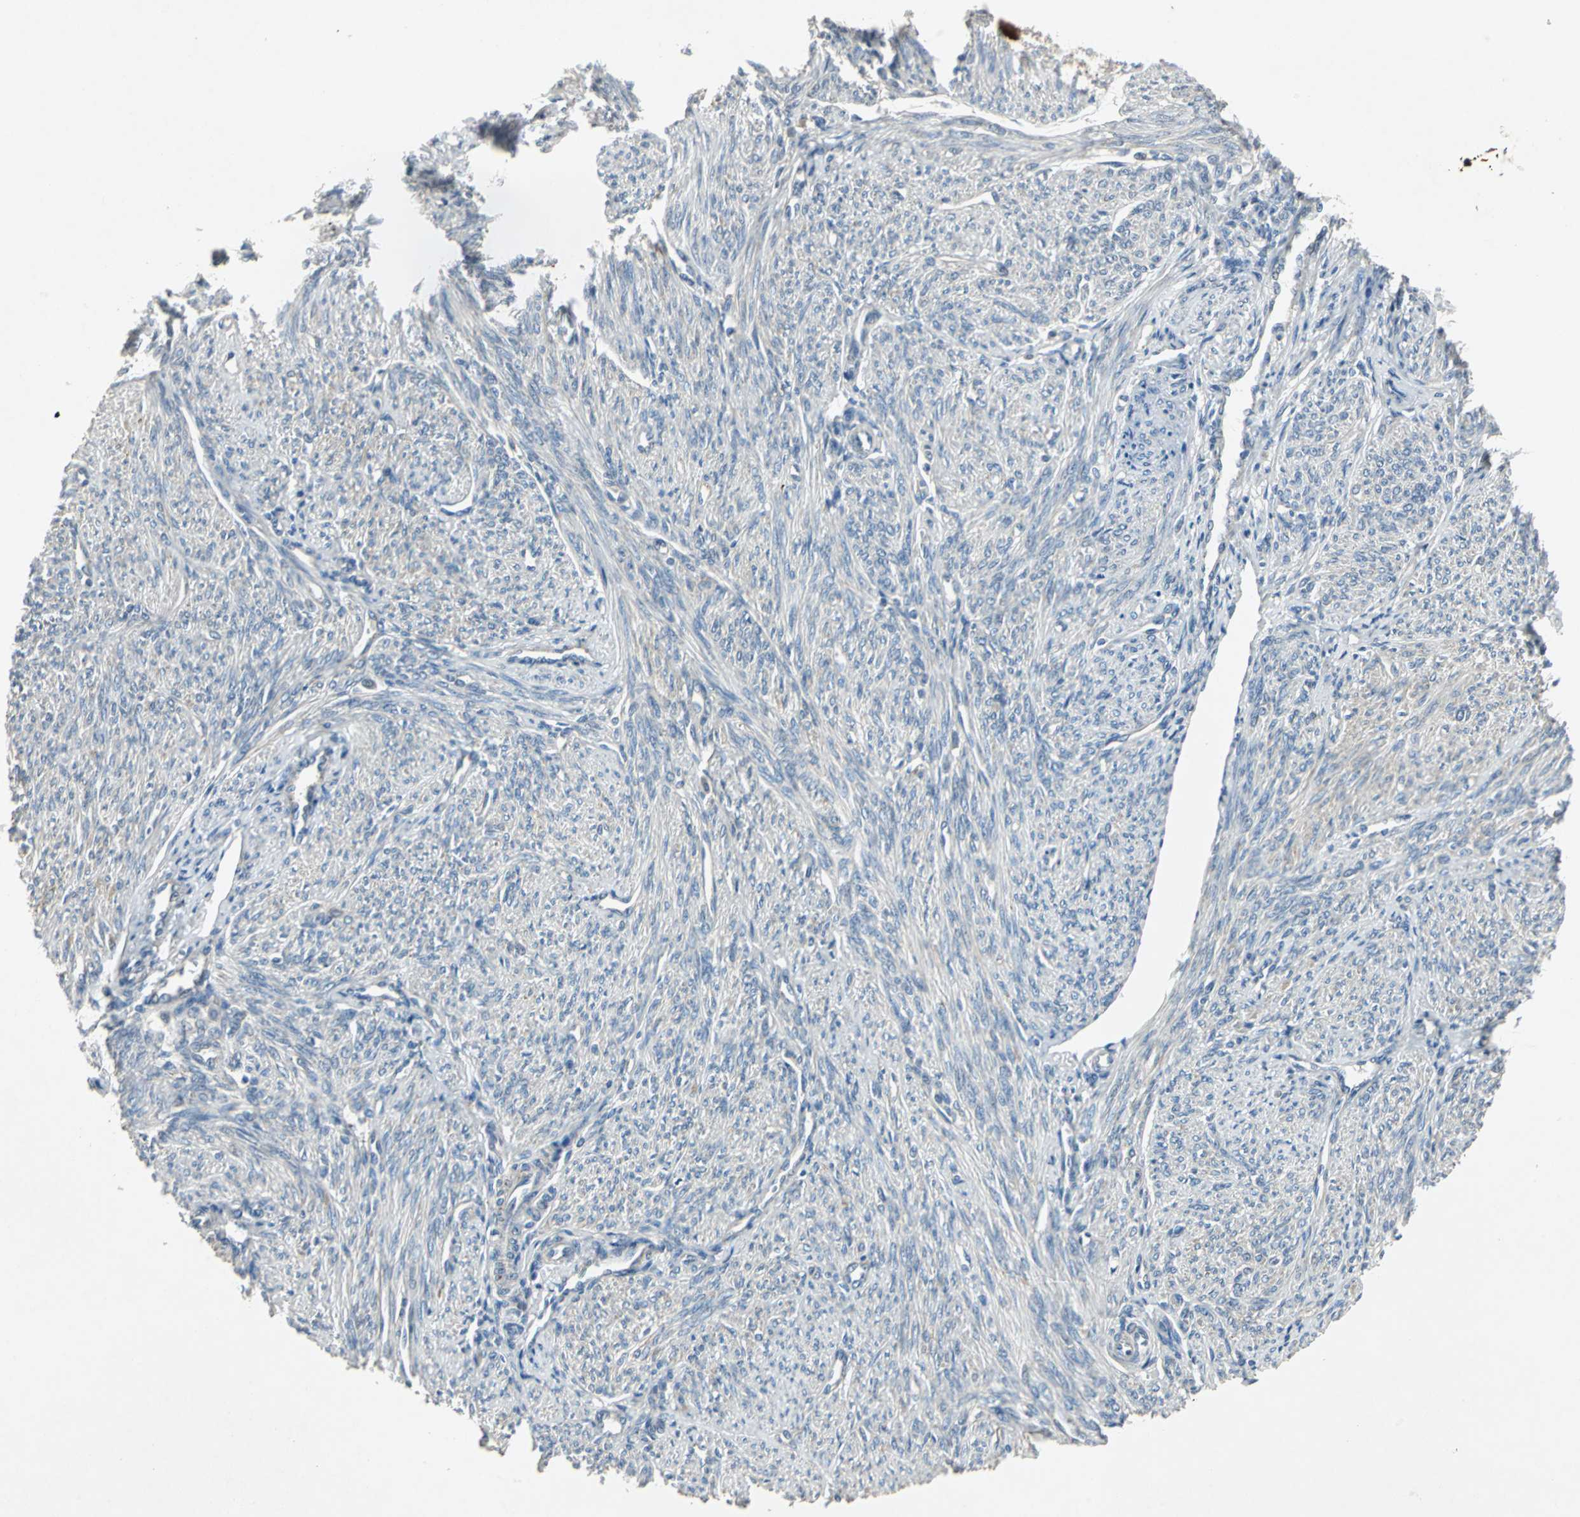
{"staining": {"intensity": "negative", "quantity": "none", "location": "none"}, "tissue": "smooth muscle", "cell_type": "Smooth muscle cells", "image_type": "normal", "snomed": [{"axis": "morphology", "description": "Normal tissue, NOS"}, {"axis": "topography", "description": "Smooth muscle"}], "caption": "A micrograph of smooth muscle stained for a protein reveals no brown staining in smooth muscle cells. (Brightfield microscopy of DAB (3,3'-diaminobenzidine) immunohistochemistry (IHC) at high magnification).", "gene": "SLC2A13", "patient": {"sex": "female", "age": 65}}